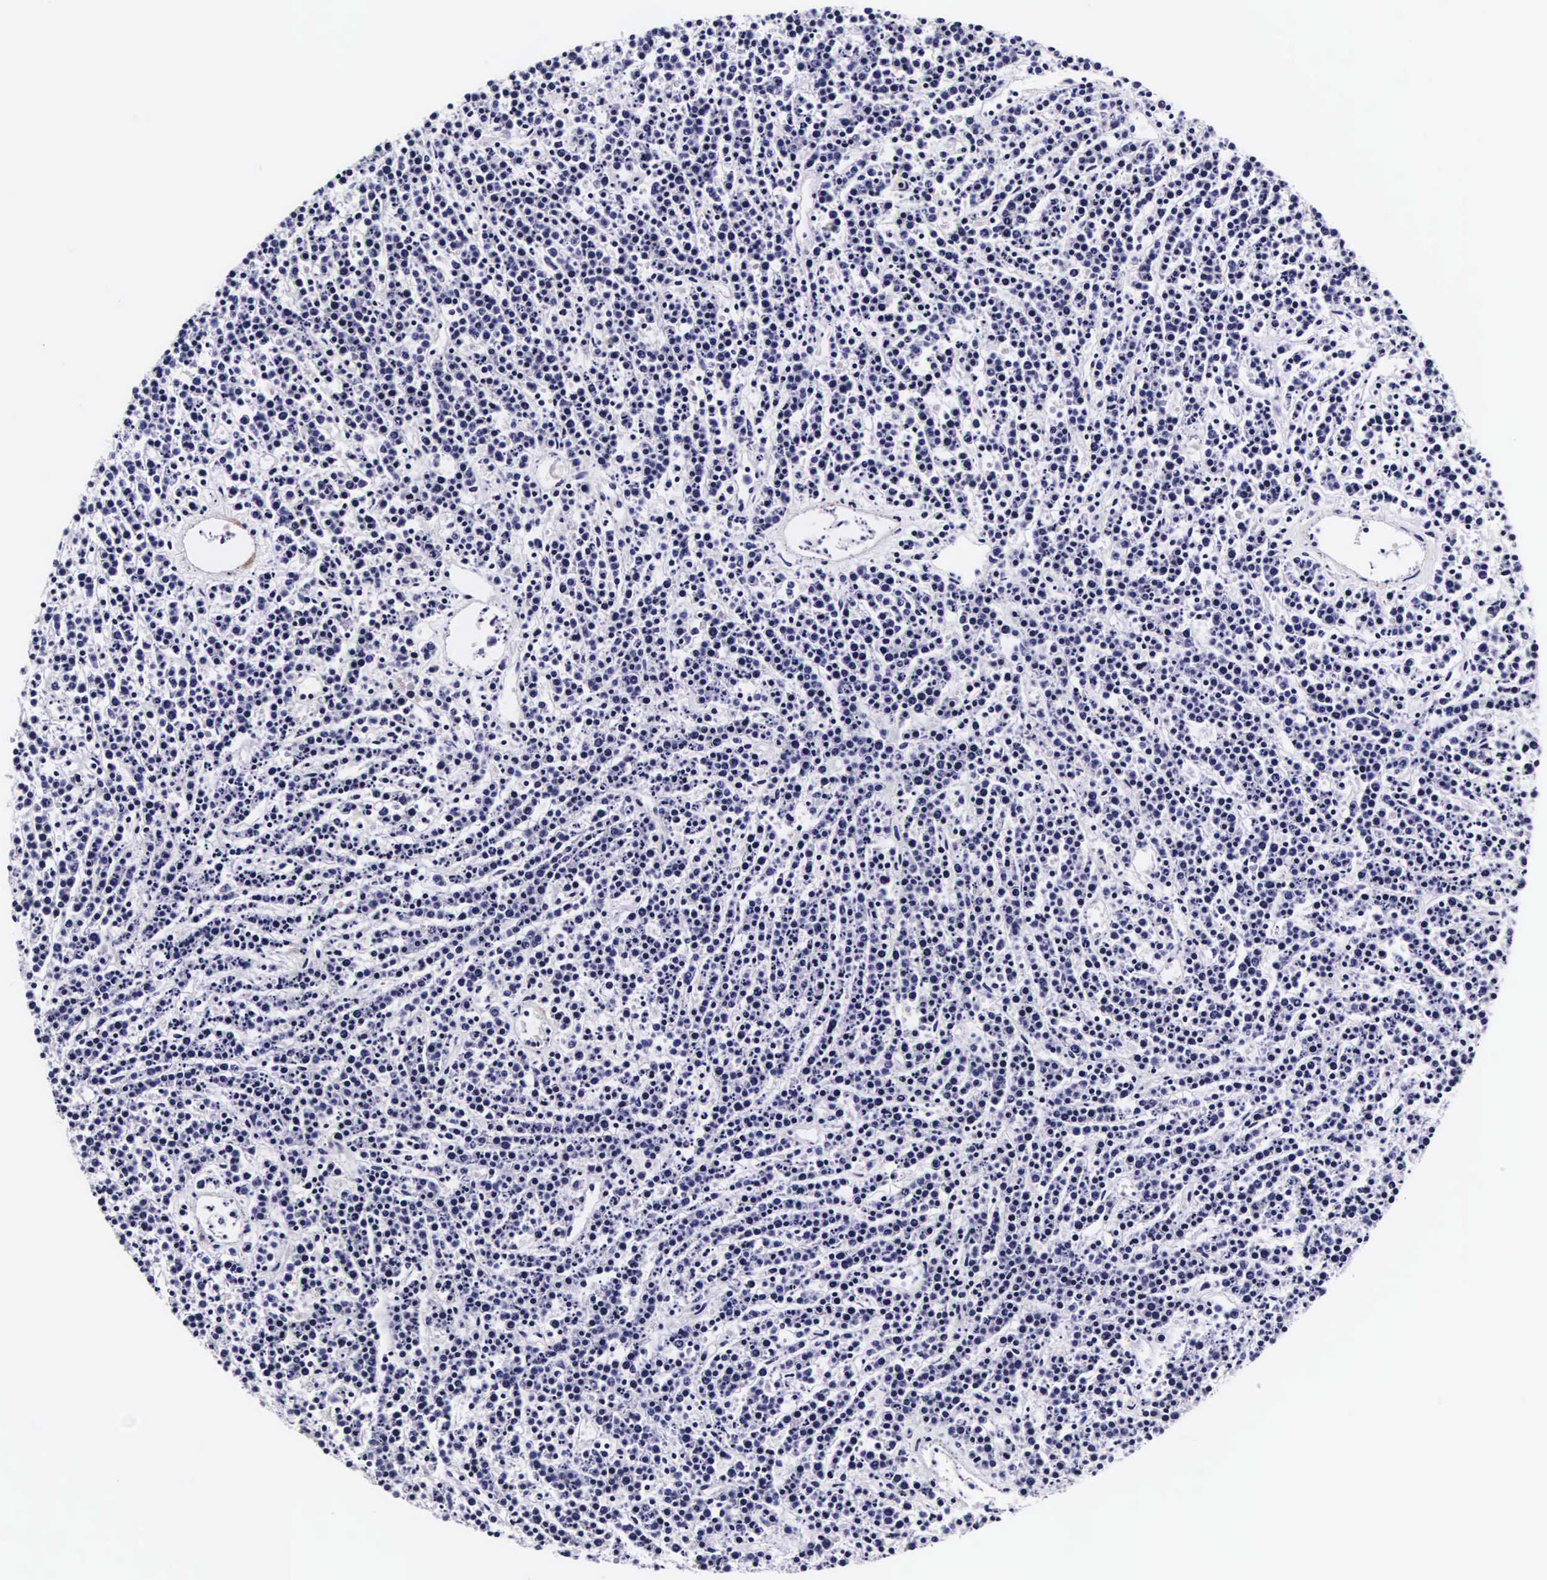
{"staining": {"intensity": "negative", "quantity": "none", "location": "none"}, "tissue": "lymphoma", "cell_type": "Tumor cells", "image_type": "cancer", "snomed": [{"axis": "morphology", "description": "Malignant lymphoma, non-Hodgkin's type, High grade"}, {"axis": "topography", "description": "Ovary"}], "caption": "IHC of human high-grade malignant lymphoma, non-Hodgkin's type displays no positivity in tumor cells.", "gene": "UPRT", "patient": {"sex": "female", "age": 56}}